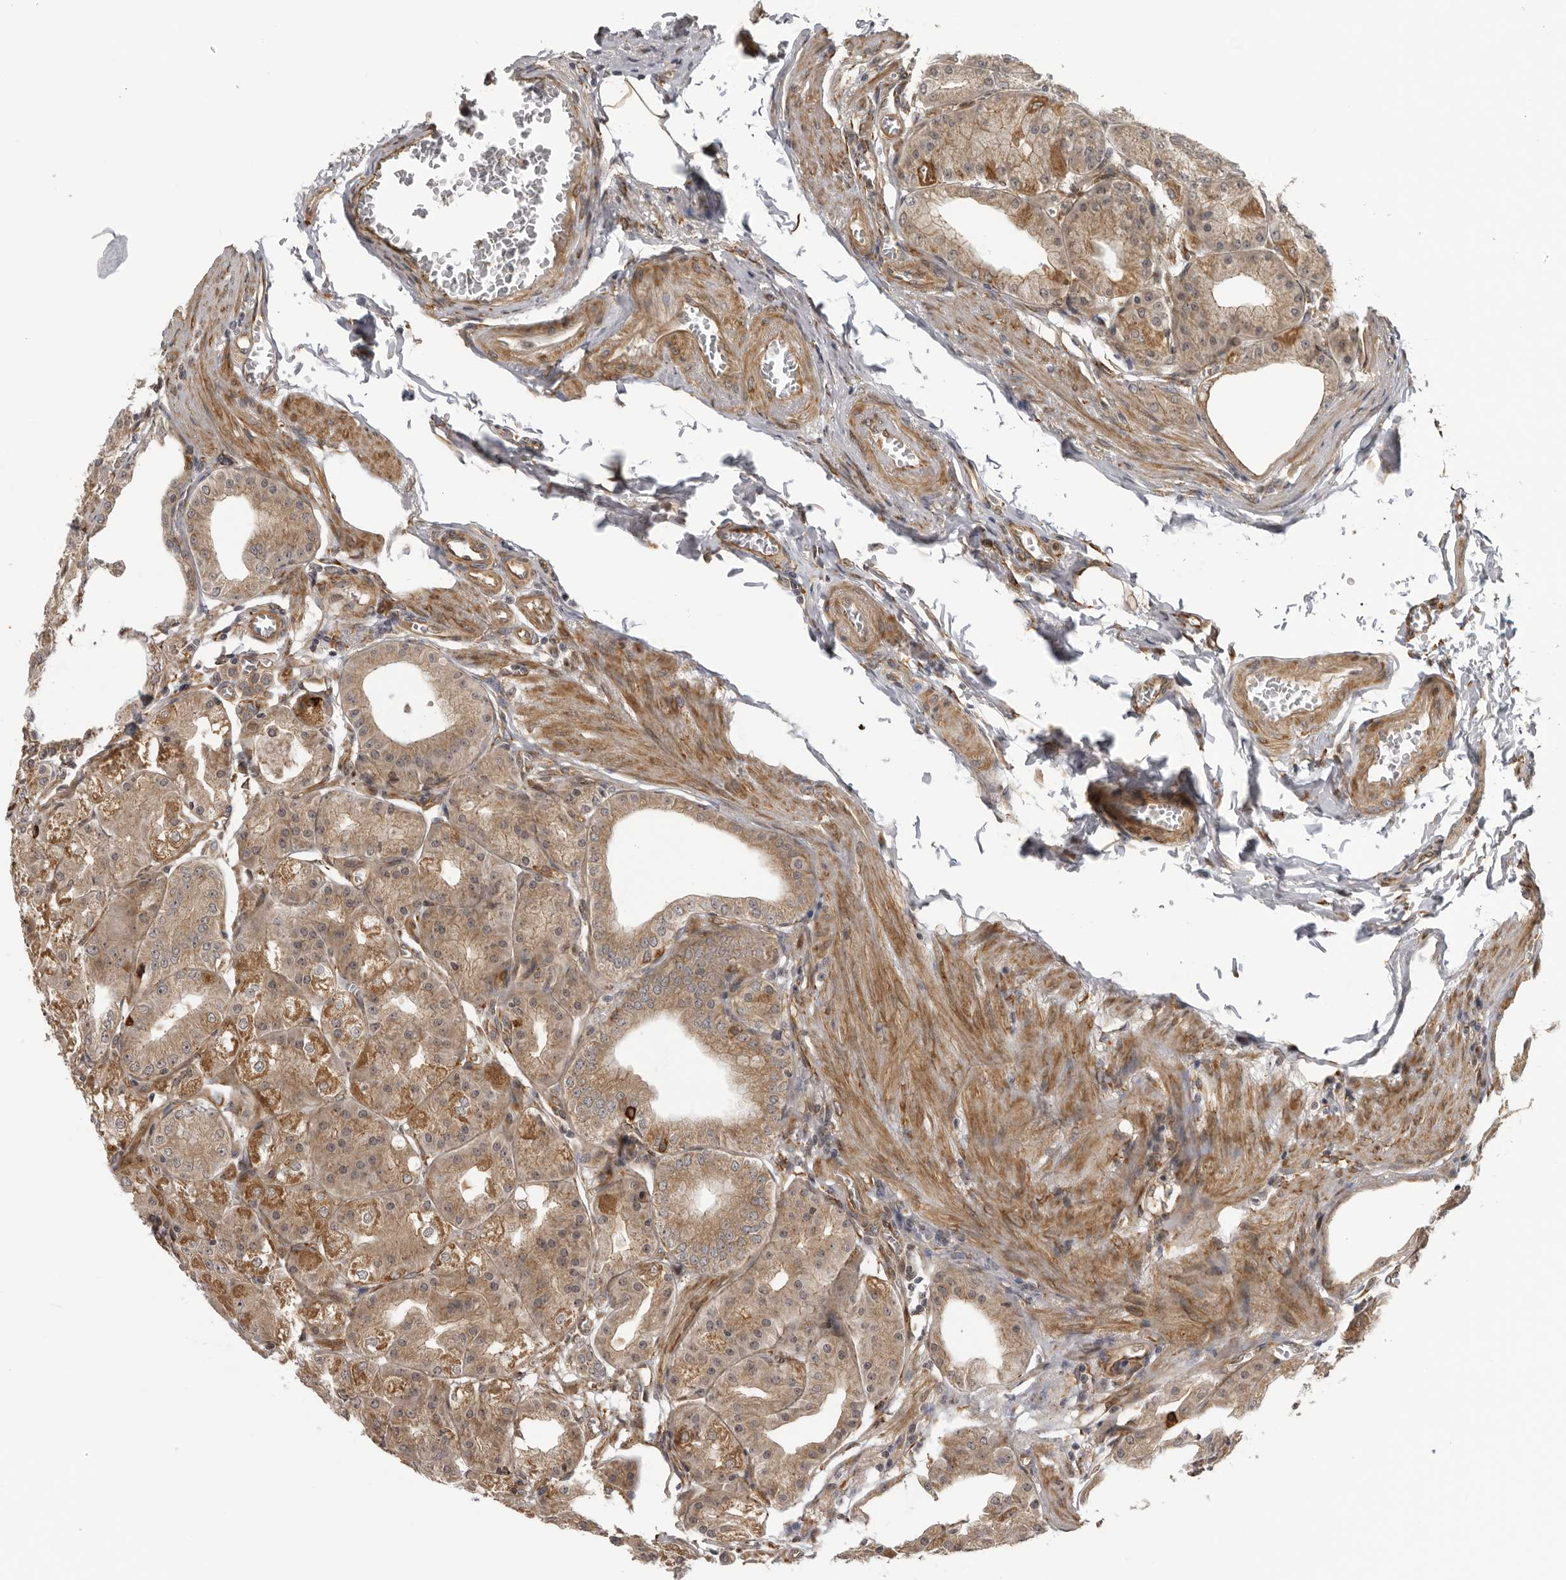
{"staining": {"intensity": "strong", "quantity": "25%-75%", "location": "cytoplasmic/membranous"}, "tissue": "stomach", "cell_type": "Glandular cells", "image_type": "normal", "snomed": [{"axis": "morphology", "description": "Normal tissue, NOS"}, {"axis": "topography", "description": "Stomach, lower"}], "caption": "Immunohistochemistry (IHC) photomicrograph of unremarkable human stomach stained for a protein (brown), which demonstrates high levels of strong cytoplasmic/membranous expression in about 25%-75% of glandular cells.", "gene": "DNAH14", "patient": {"sex": "male", "age": 71}}